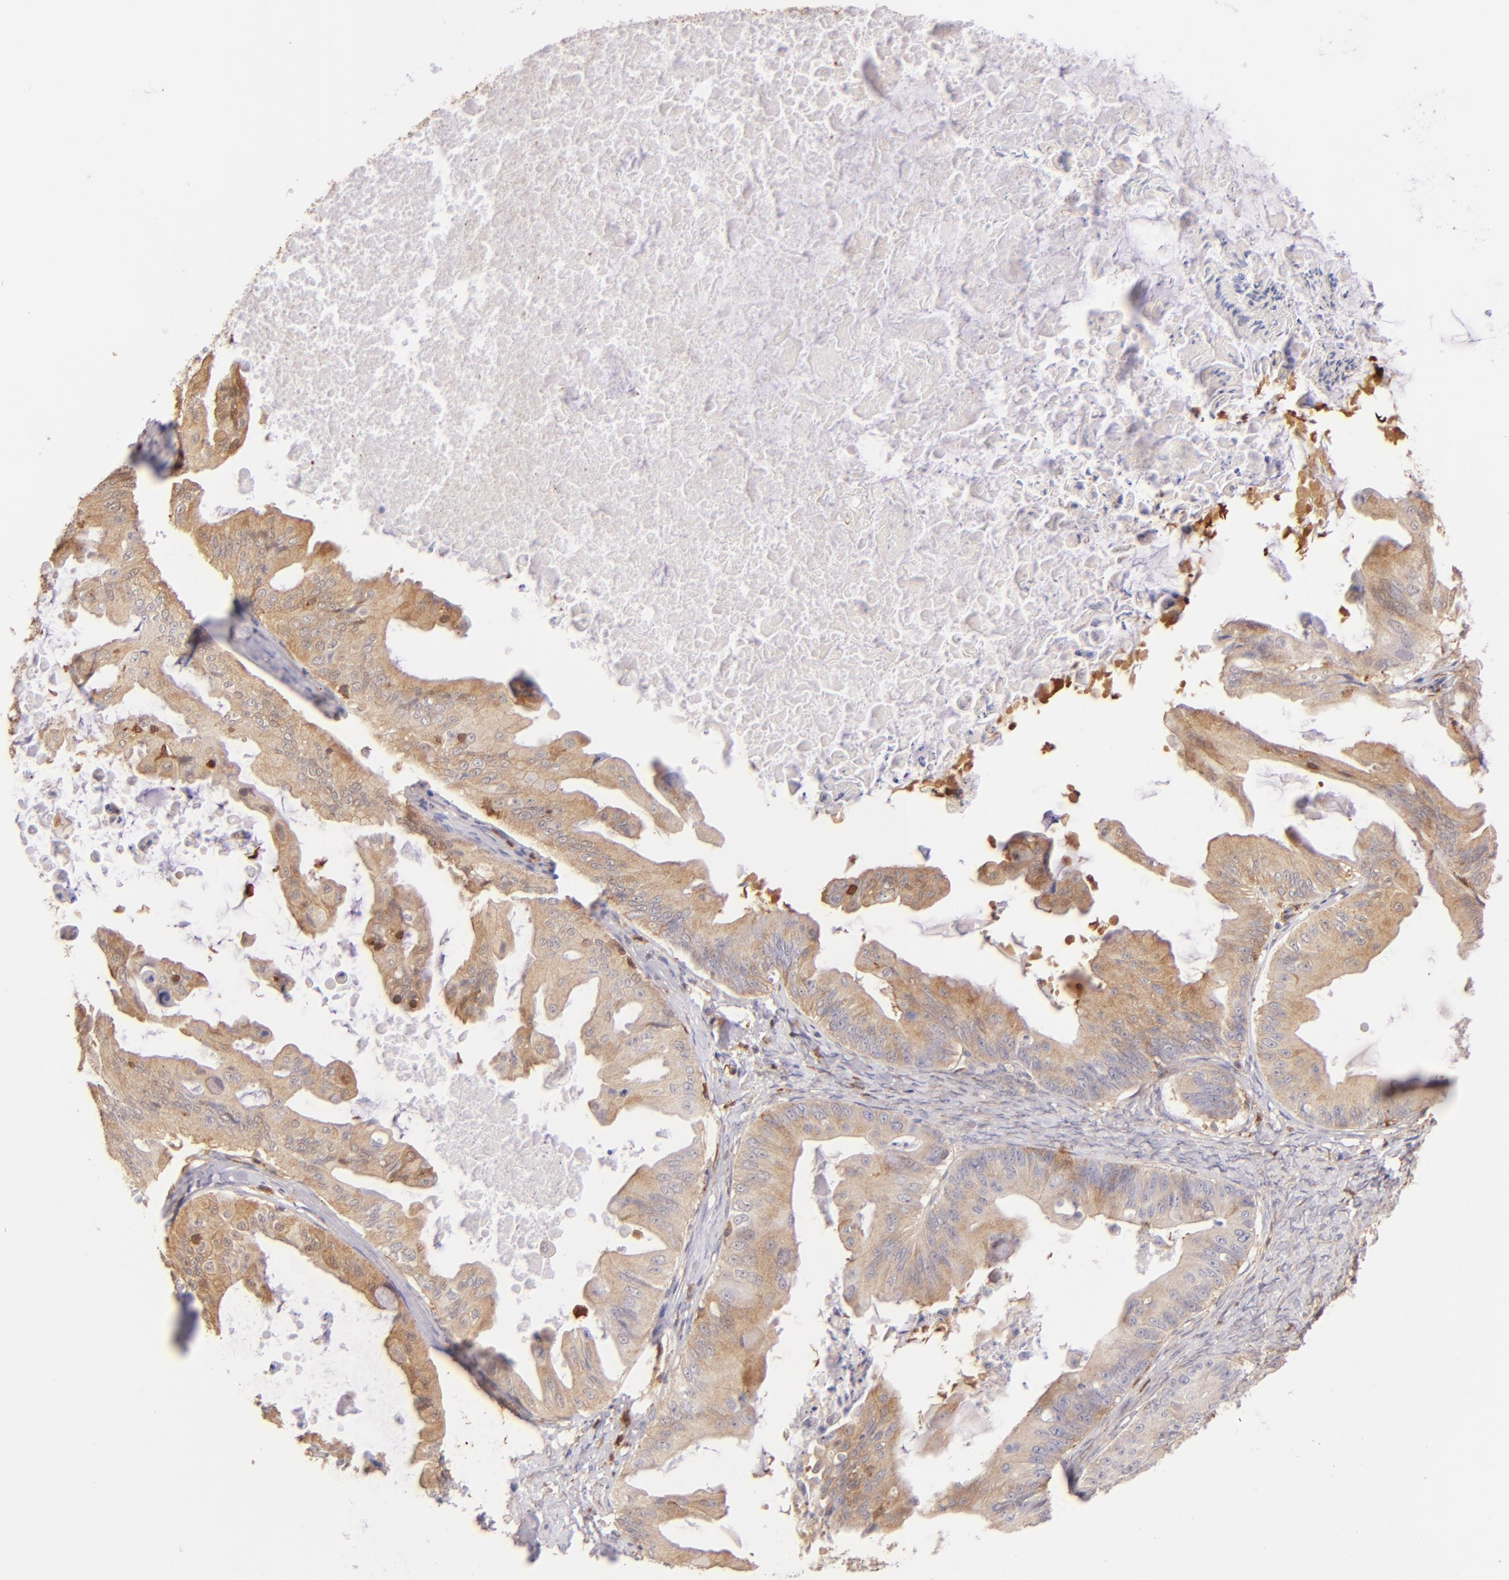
{"staining": {"intensity": "moderate", "quantity": "25%-75%", "location": "cytoplasmic/membranous"}, "tissue": "ovarian cancer", "cell_type": "Tumor cells", "image_type": "cancer", "snomed": [{"axis": "morphology", "description": "Cystadenocarcinoma, mucinous, NOS"}, {"axis": "topography", "description": "Ovary"}], "caption": "Mucinous cystadenocarcinoma (ovarian) stained with a brown dye shows moderate cytoplasmic/membranous positive expression in about 25%-75% of tumor cells.", "gene": "BTK", "patient": {"sex": "female", "age": 37}}